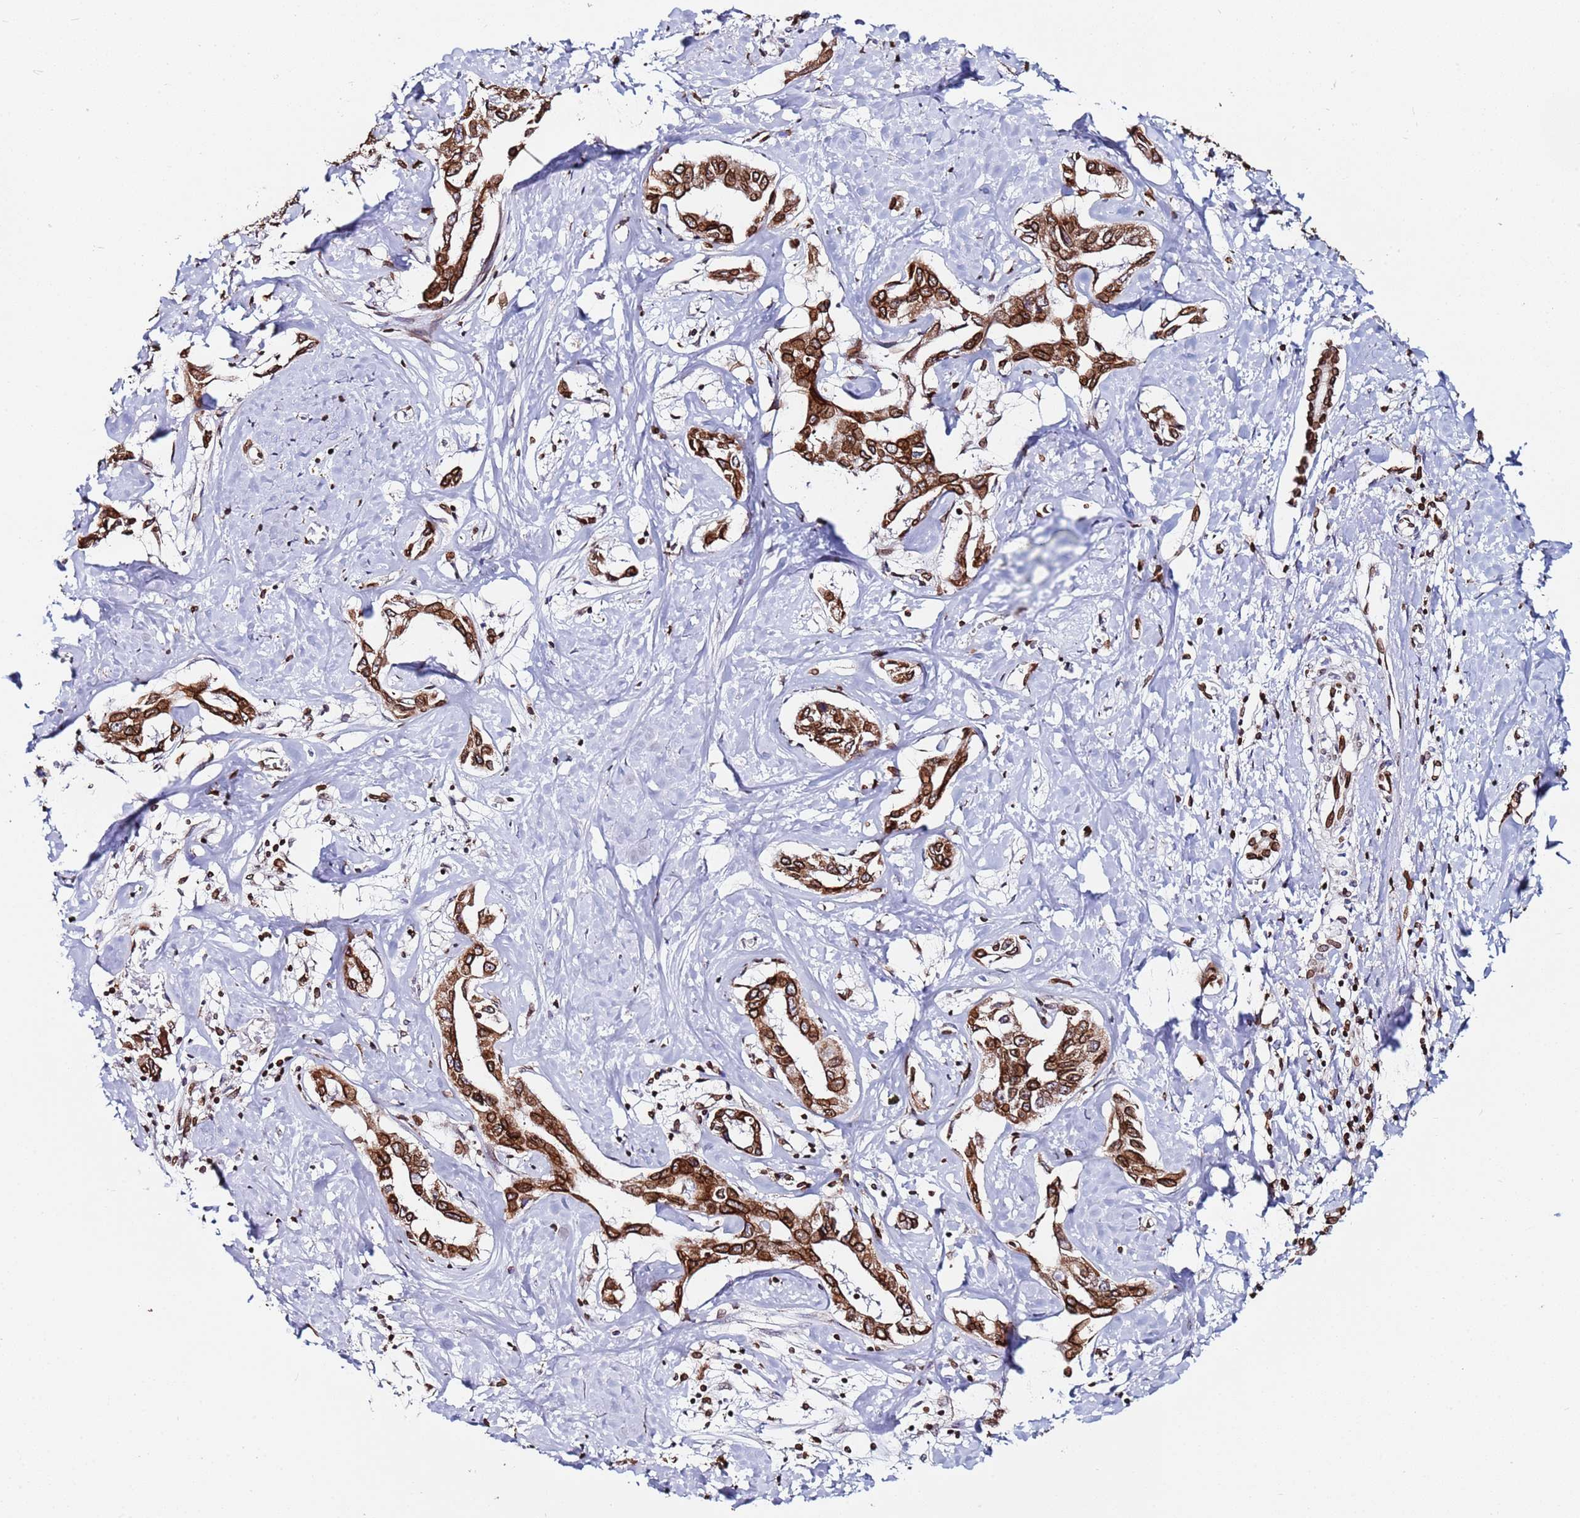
{"staining": {"intensity": "strong", "quantity": ">75%", "location": "cytoplasmic/membranous,nuclear"}, "tissue": "liver cancer", "cell_type": "Tumor cells", "image_type": "cancer", "snomed": [{"axis": "morphology", "description": "Cholangiocarcinoma"}, {"axis": "topography", "description": "Liver"}], "caption": "Immunohistochemical staining of human liver cholangiocarcinoma reveals strong cytoplasmic/membranous and nuclear protein positivity in approximately >75% of tumor cells. The staining is performed using DAB brown chromogen to label protein expression. The nuclei are counter-stained blue using hematoxylin.", "gene": "TOR1AIP1", "patient": {"sex": "male", "age": 59}}